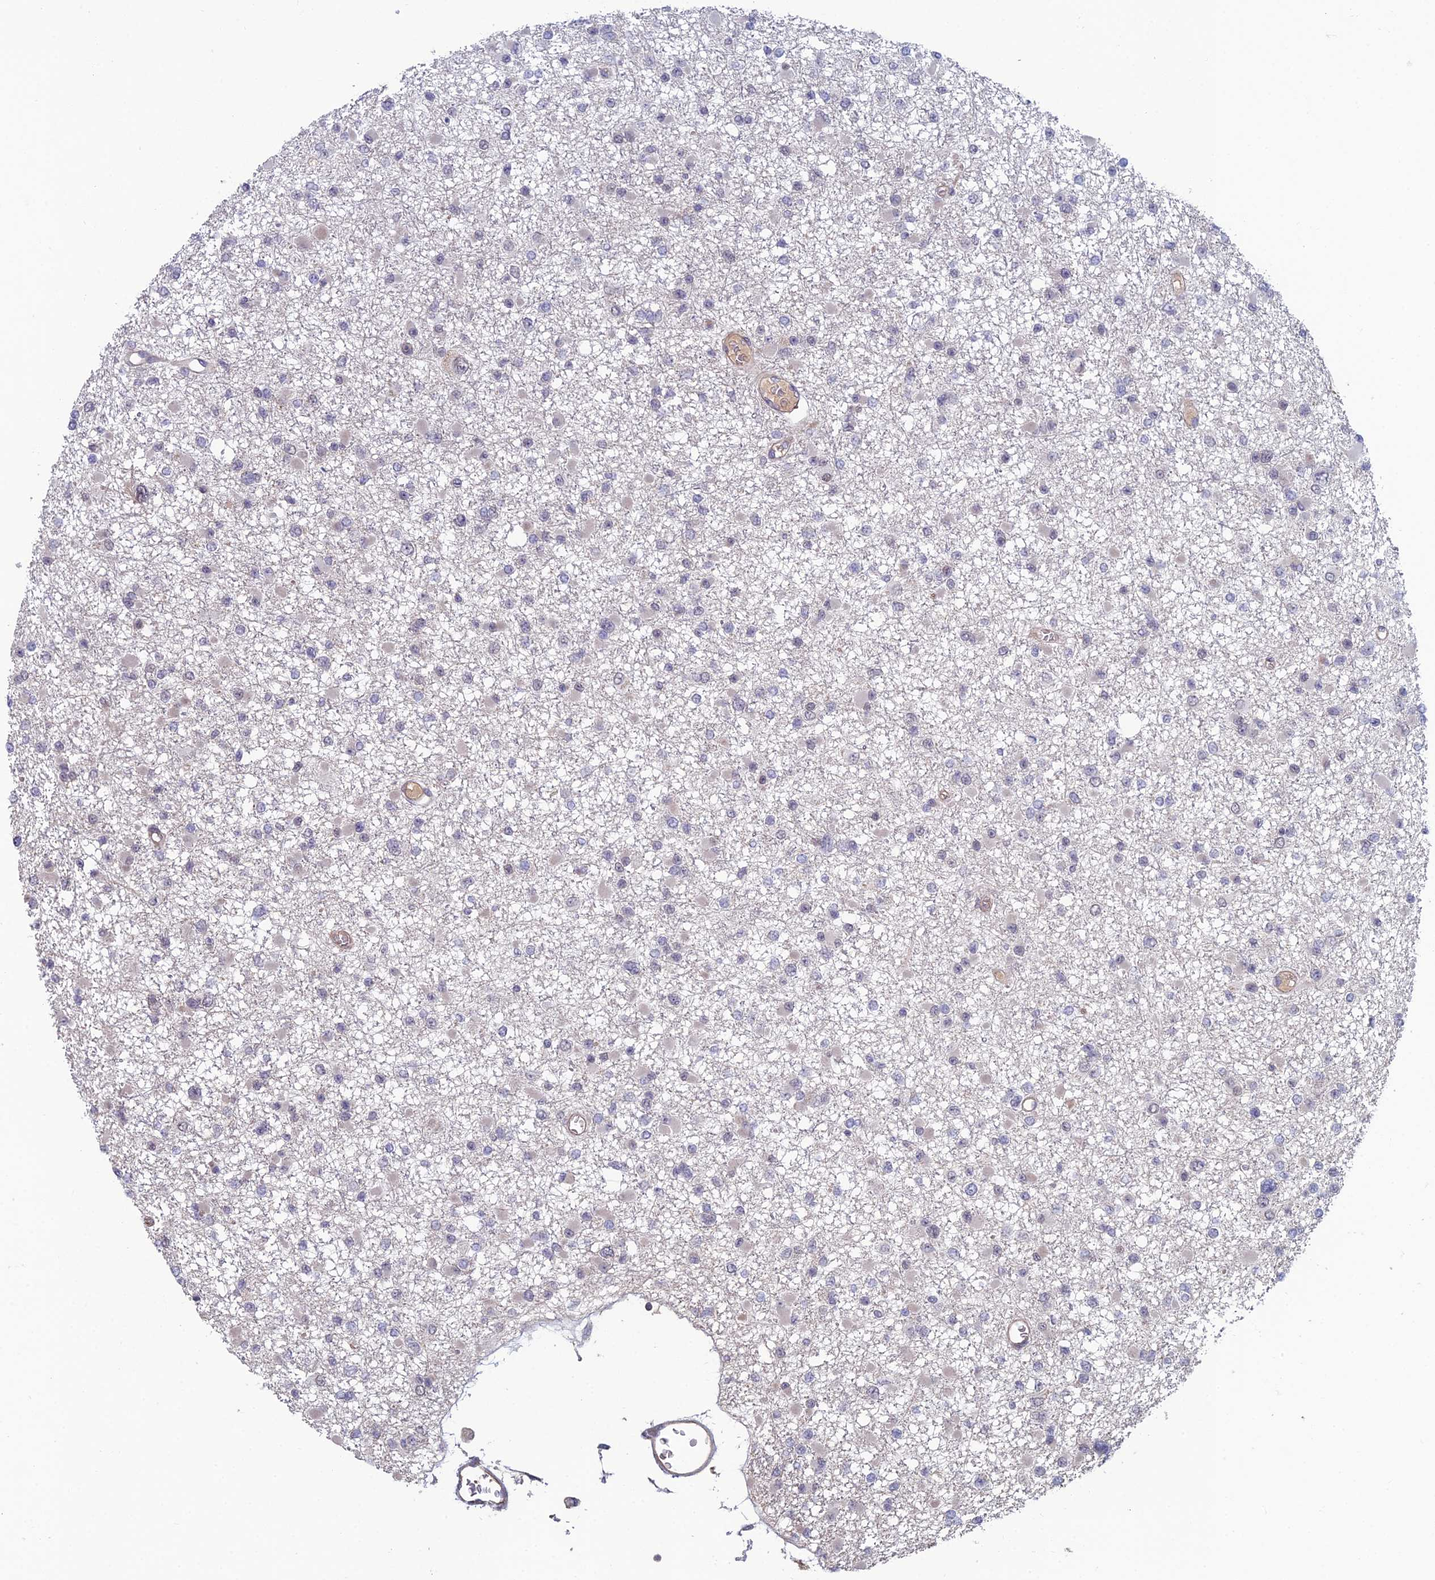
{"staining": {"intensity": "negative", "quantity": "none", "location": "none"}, "tissue": "glioma", "cell_type": "Tumor cells", "image_type": "cancer", "snomed": [{"axis": "morphology", "description": "Glioma, malignant, Low grade"}, {"axis": "topography", "description": "Brain"}], "caption": "Immunohistochemistry (IHC) micrograph of neoplastic tissue: glioma stained with DAB shows no significant protein staining in tumor cells. (DAB immunohistochemistry (IHC), high magnification).", "gene": "CCDC183", "patient": {"sex": "female", "age": 22}}